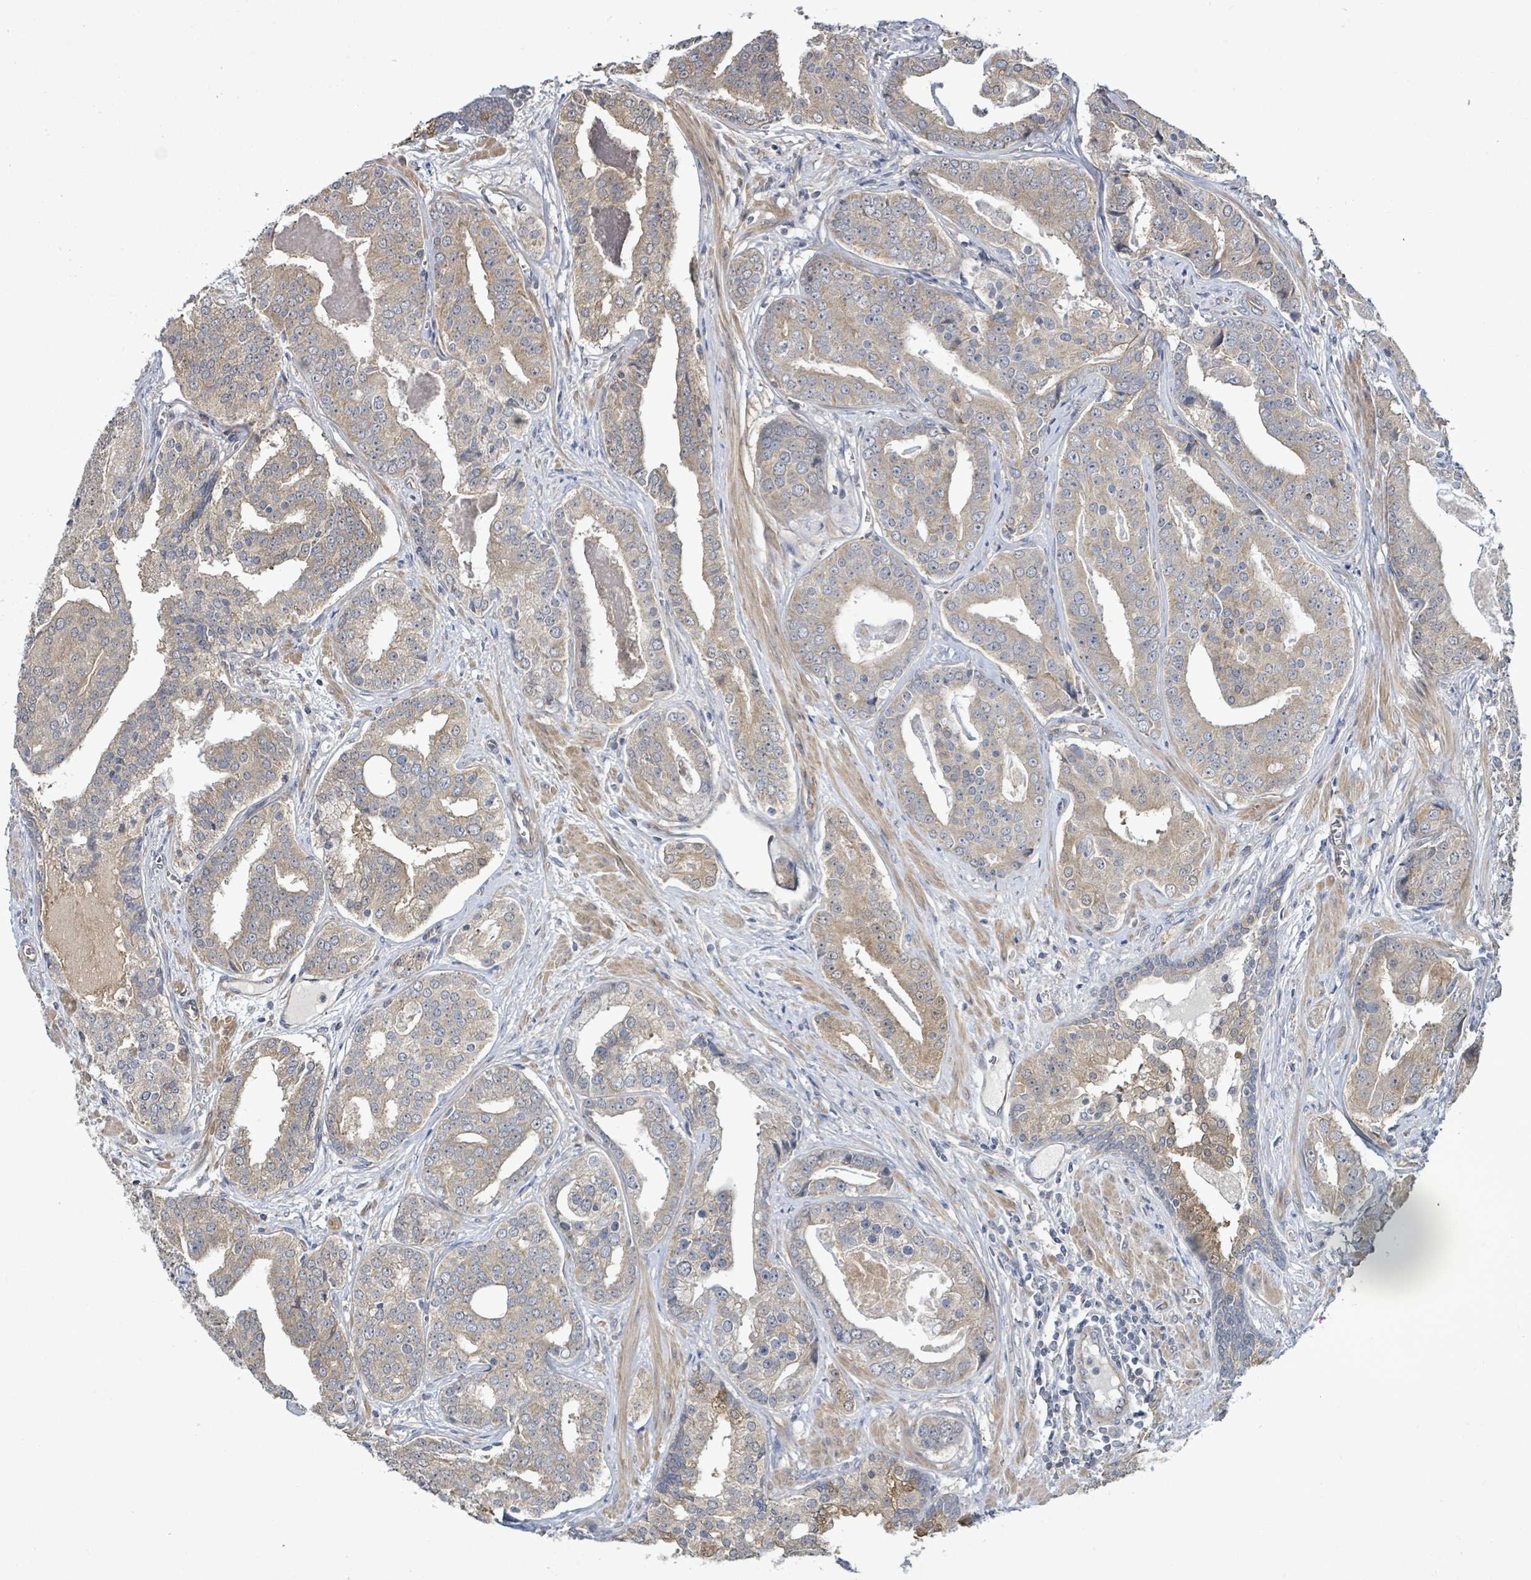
{"staining": {"intensity": "weak", "quantity": "25%-75%", "location": "cytoplasmic/membranous"}, "tissue": "prostate cancer", "cell_type": "Tumor cells", "image_type": "cancer", "snomed": [{"axis": "morphology", "description": "Adenocarcinoma, High grade"}, {"axis": "topography", "description": "Prostate"}], "caption": "Brown immunohistochemical staining in high-grade adenocarcinoma (prostate) displays weak cytoplasmic/membranous staining in about 25%-75% of tumor cells.", "gene": "KBTBD11", "patient": {"sex": "male", "age": 71}}